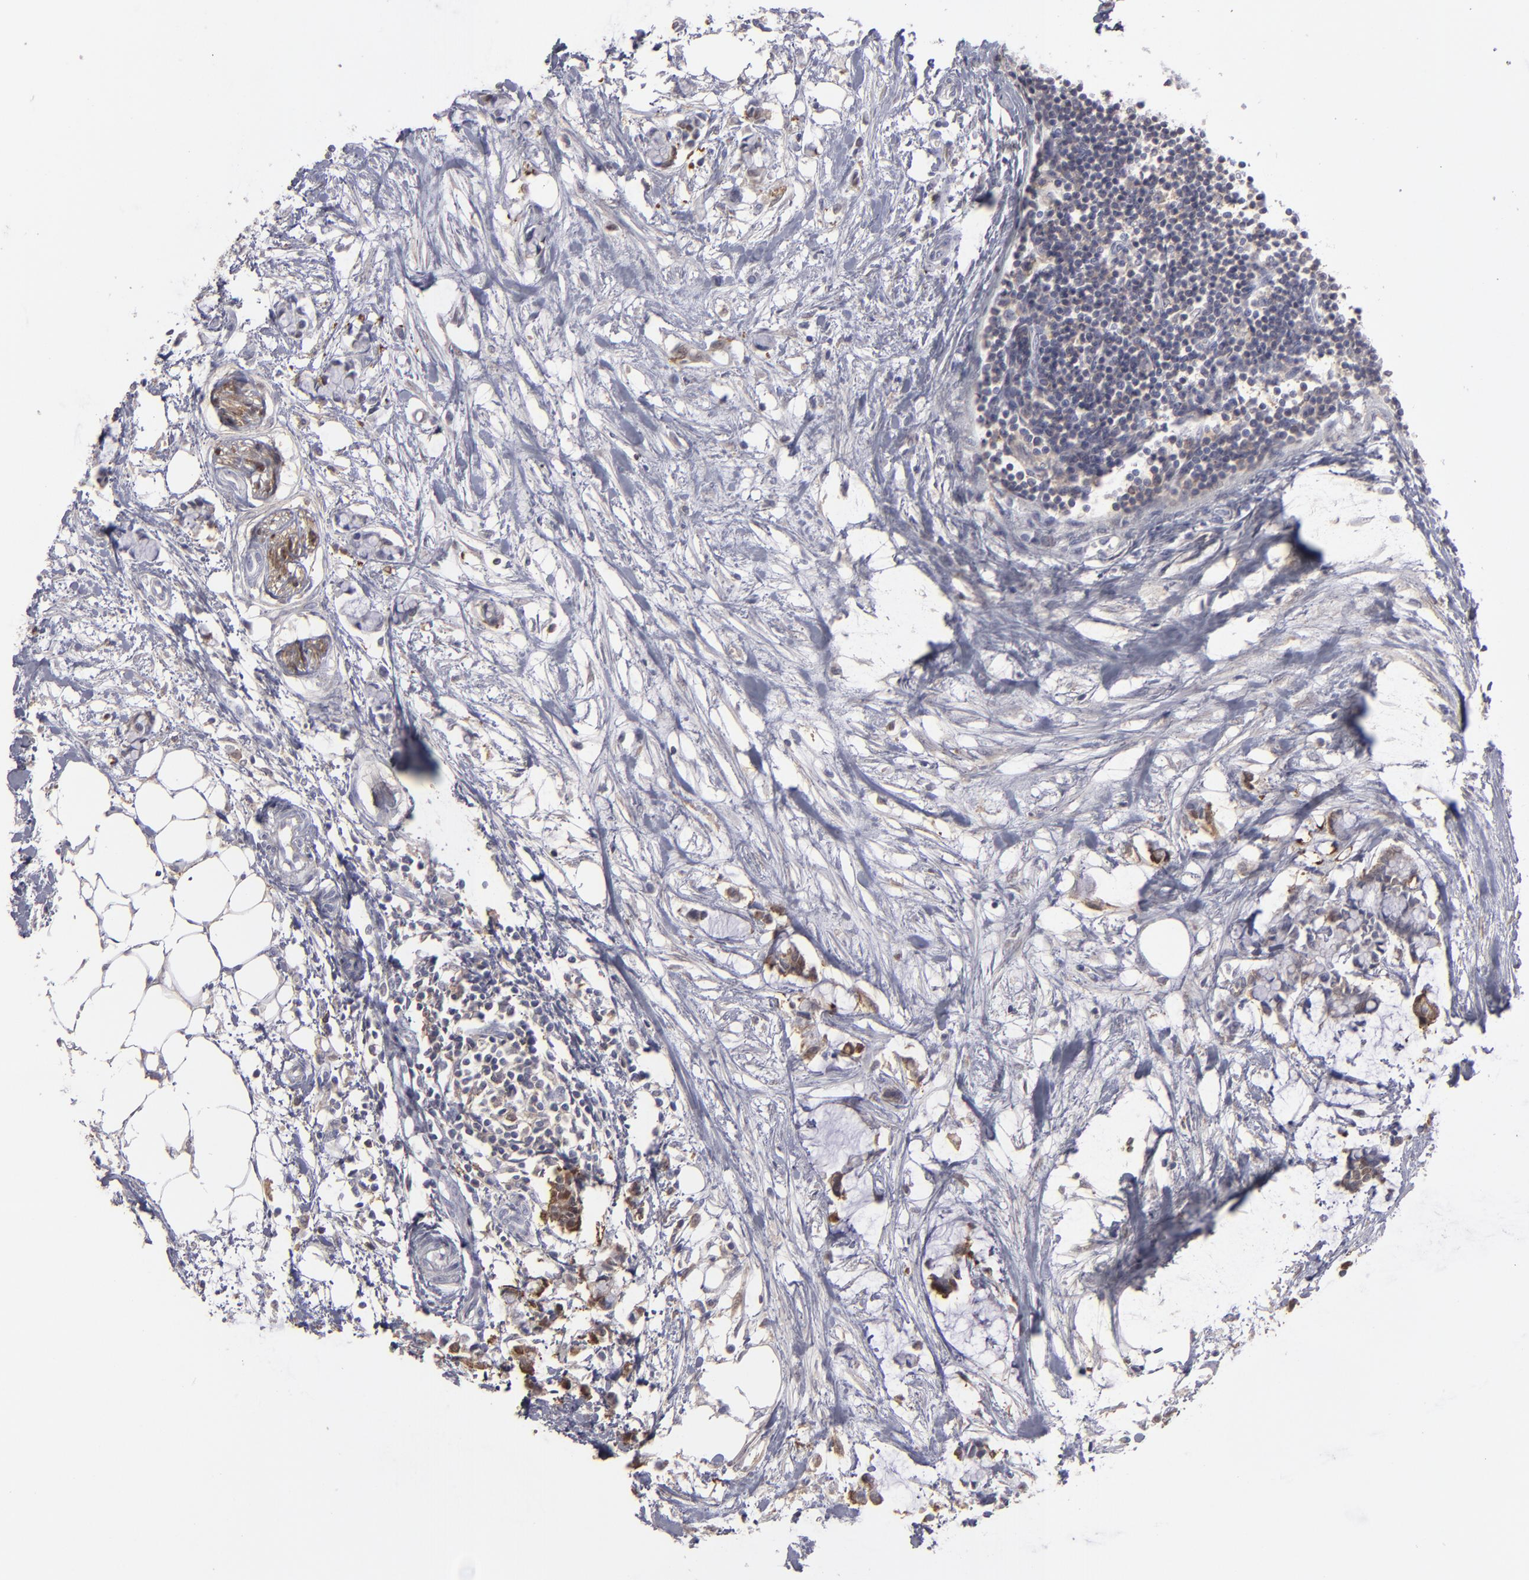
{"staining": {"intensity": "moderate", "quantity": "25%-75%", "location": "cytoplasmic/membranous"}, "tissue": "colorectal cancer", "cell_type": "Tumor cells", "image_type": "cancer", "snomed": [{"axis": "morphology", "description": "Adenocarcinoma, NOS"}, {"axis": "topography", "description": "Rectum"}], "caption": "Moderate cytoplasmic/membranous expression for a protein is present in about 25%-75% of tumor cells of colorectal cancer (adenocarcinoma) using immunohistochemistry (IHC).", "gene": "SEMA3G", "patient": {"sex": "male", "age": 53}}